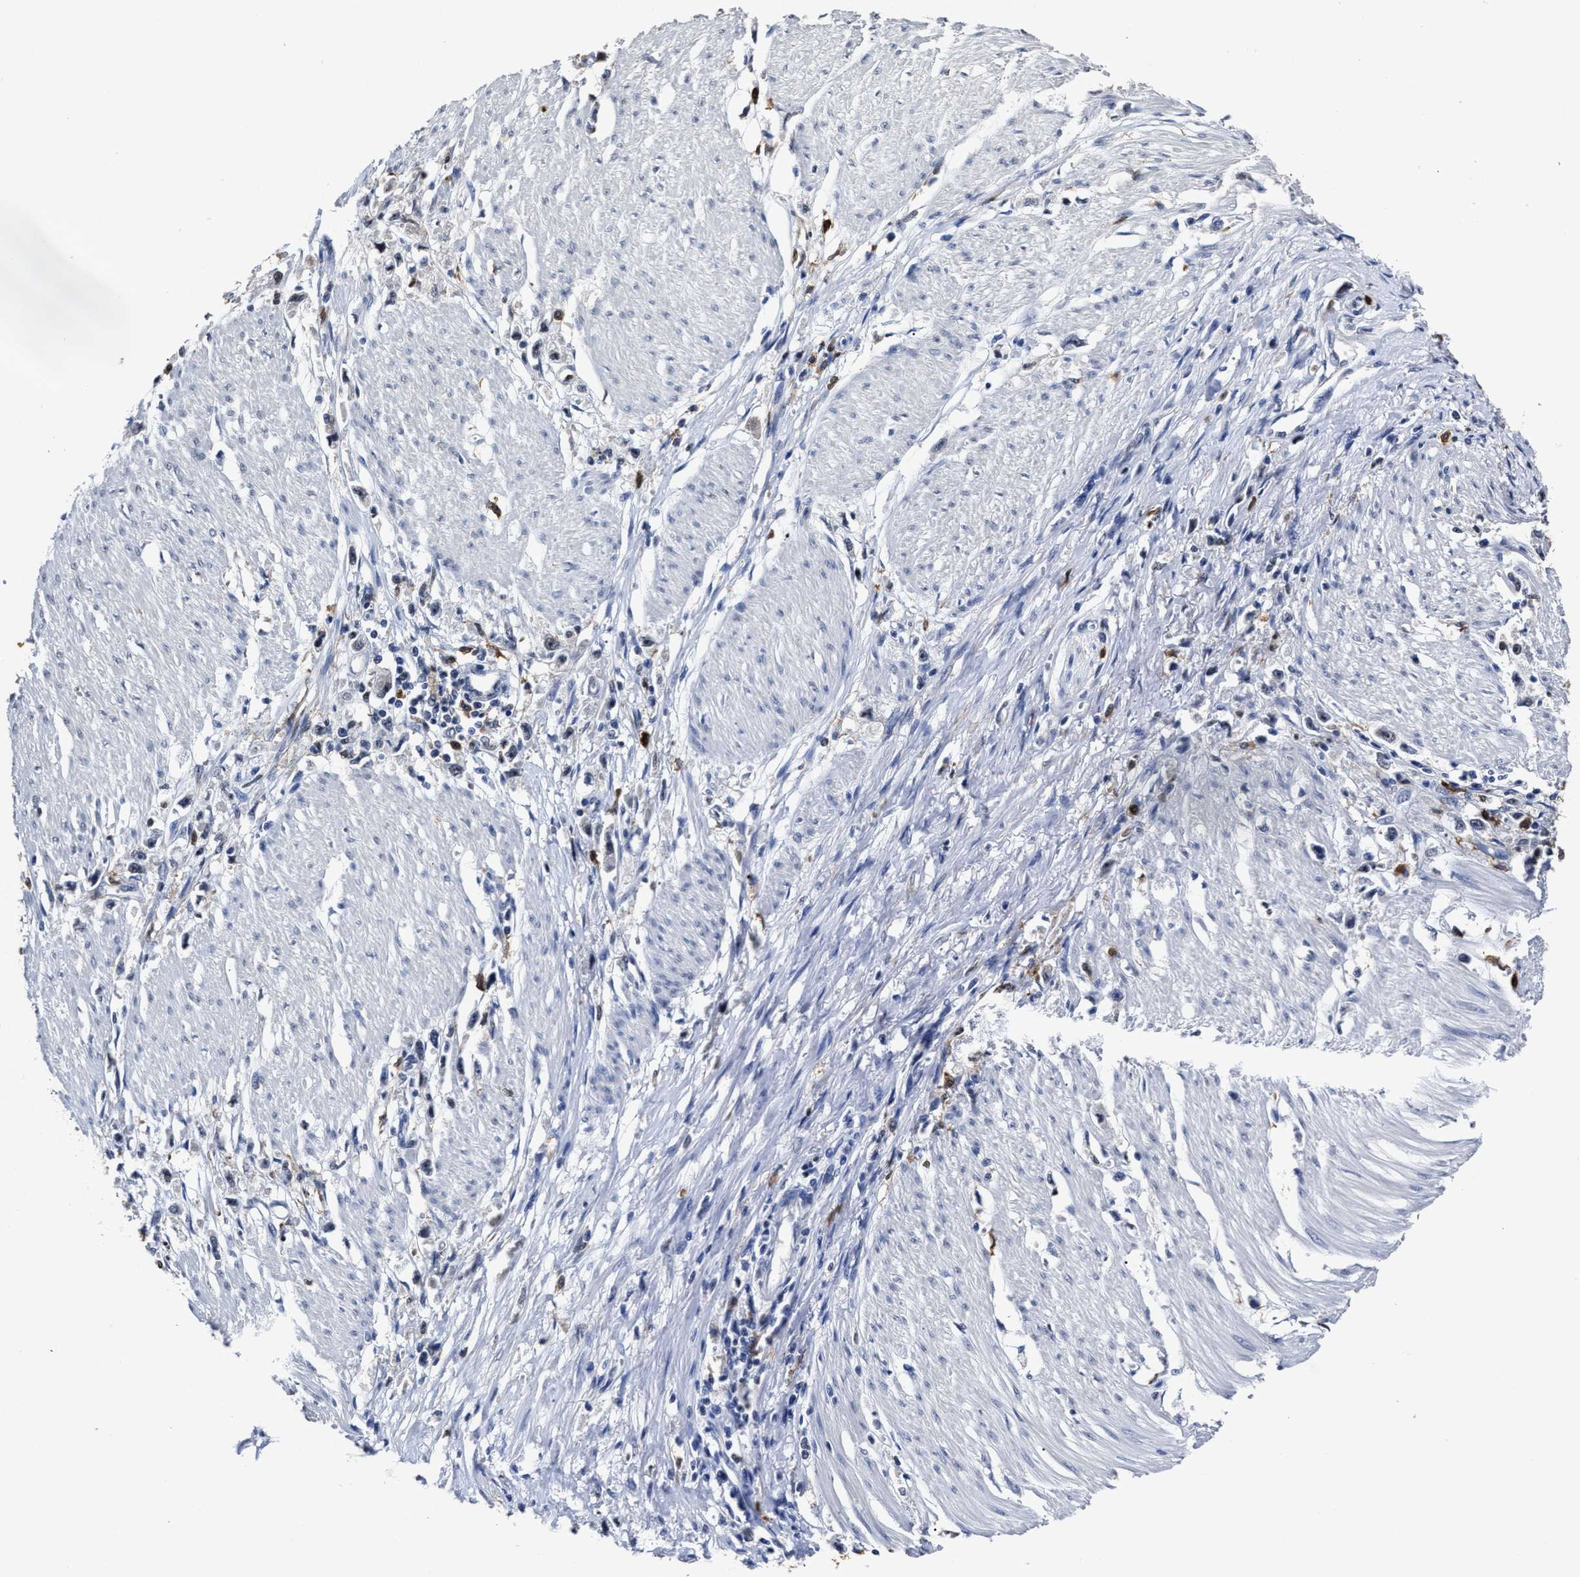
{"staining": {"intensity": "negative", "quantity": "none", "location": "none"}, "tissue": "stomach cancer", "cell_type": "Tumor cells", "image_type": "cancer", "snomed": [{"axis": "morphology", "description": "Adenocarcinoma, NOS"}, {"axis": "topography", "description": "Stomach"}], "caption": "There is no significant staining in tumor cells of stomach cancer. (DAB (3,3'-diaminobenzidine) IHC with hematoxylin counter stain).", "gene": "PRPF4B", "patient": {"sex": "female", "age": 59}}